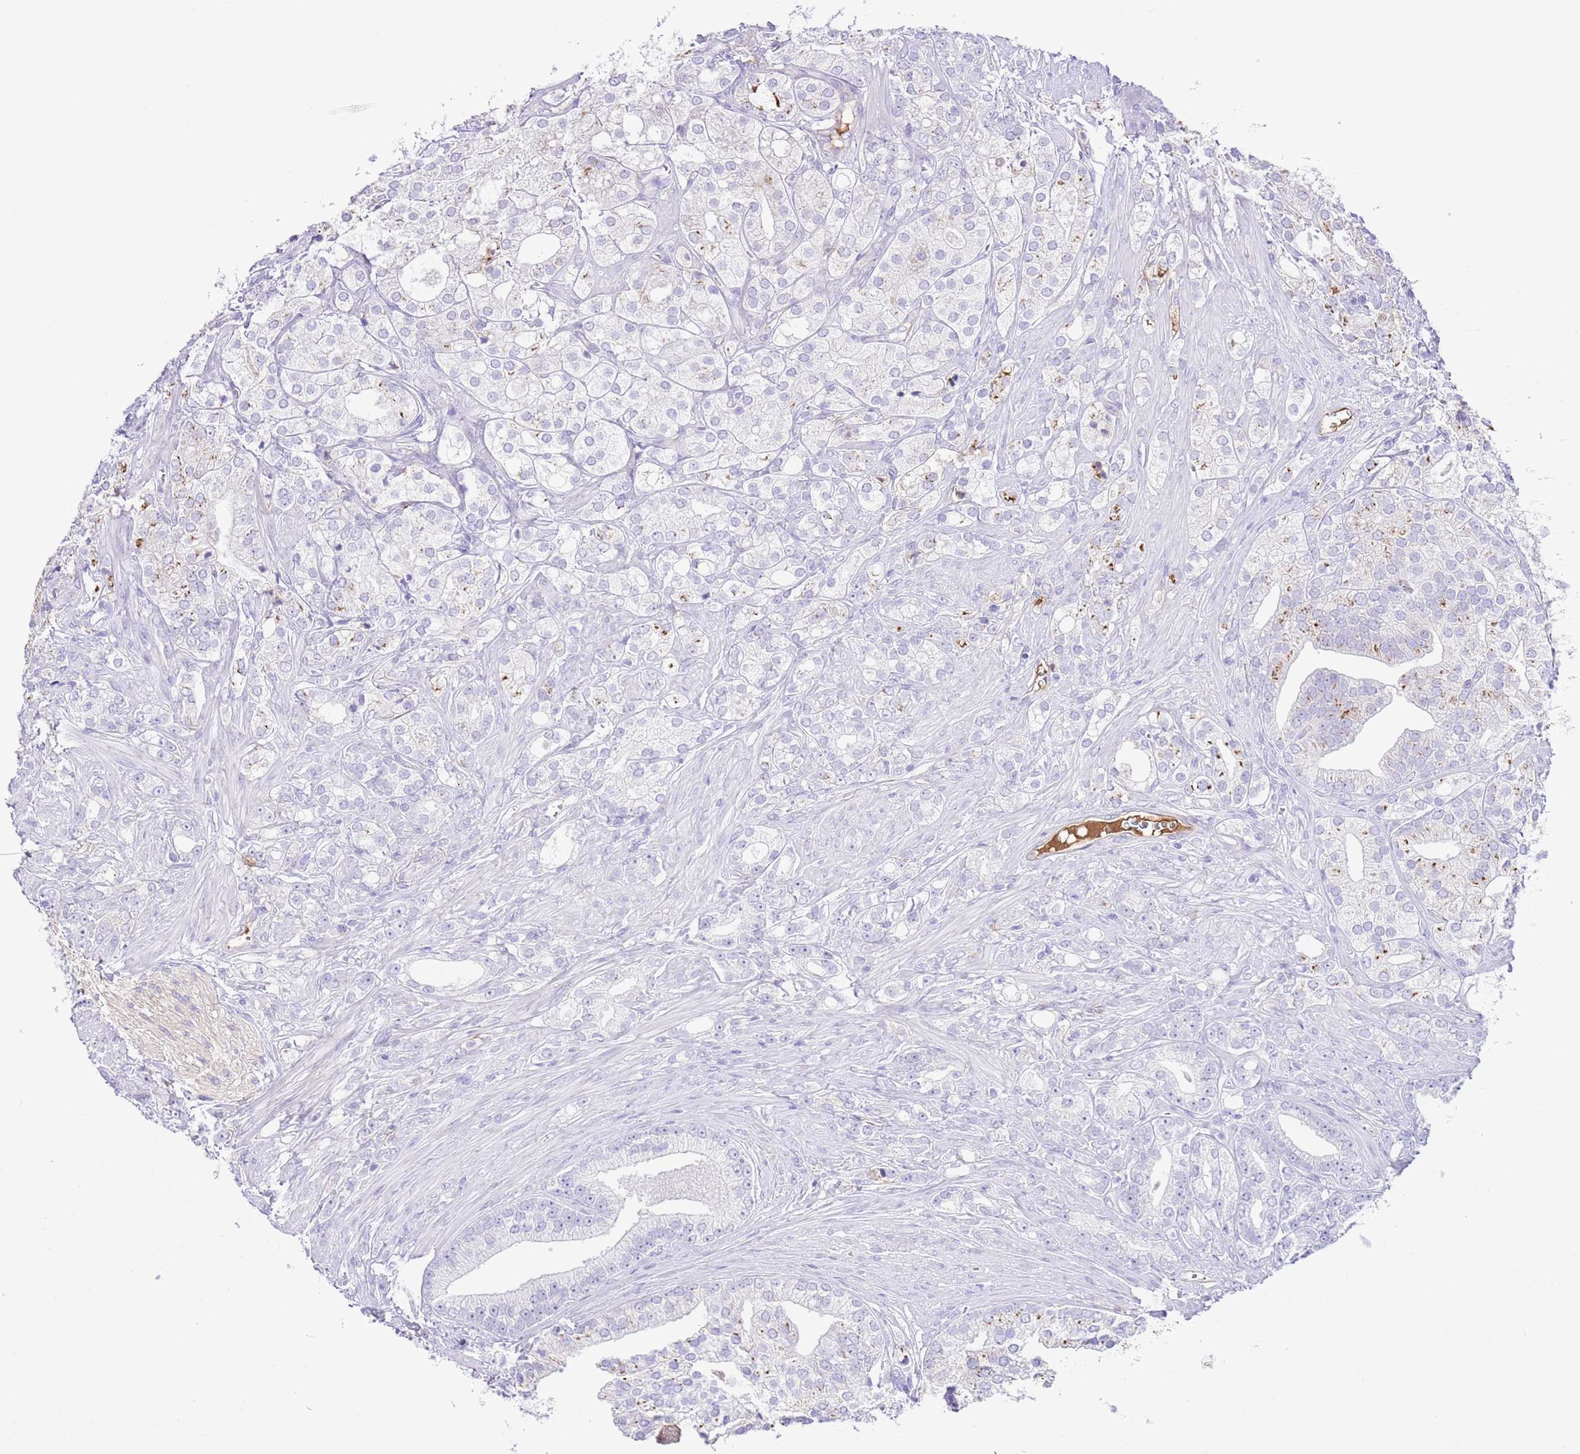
{"staining": {"intensity": "negative", "quantity": "none", "location": "none"}, "tissue": "prostate cancer", "cell_type": "Tumor cells", "image_type": "cancer", "snomed": [{"axis": "morphology", "description": "Adenocarcinoma, High grade"}, {"axis": "topography", "description": "Prostate"}], "caption": "Image shows no significant protein positivity in tumor cells of prostate cancer (adenocarcinoma (high-grade)).", "gene": "IGF1", "patient": {"sex": "male", "age": 50}}